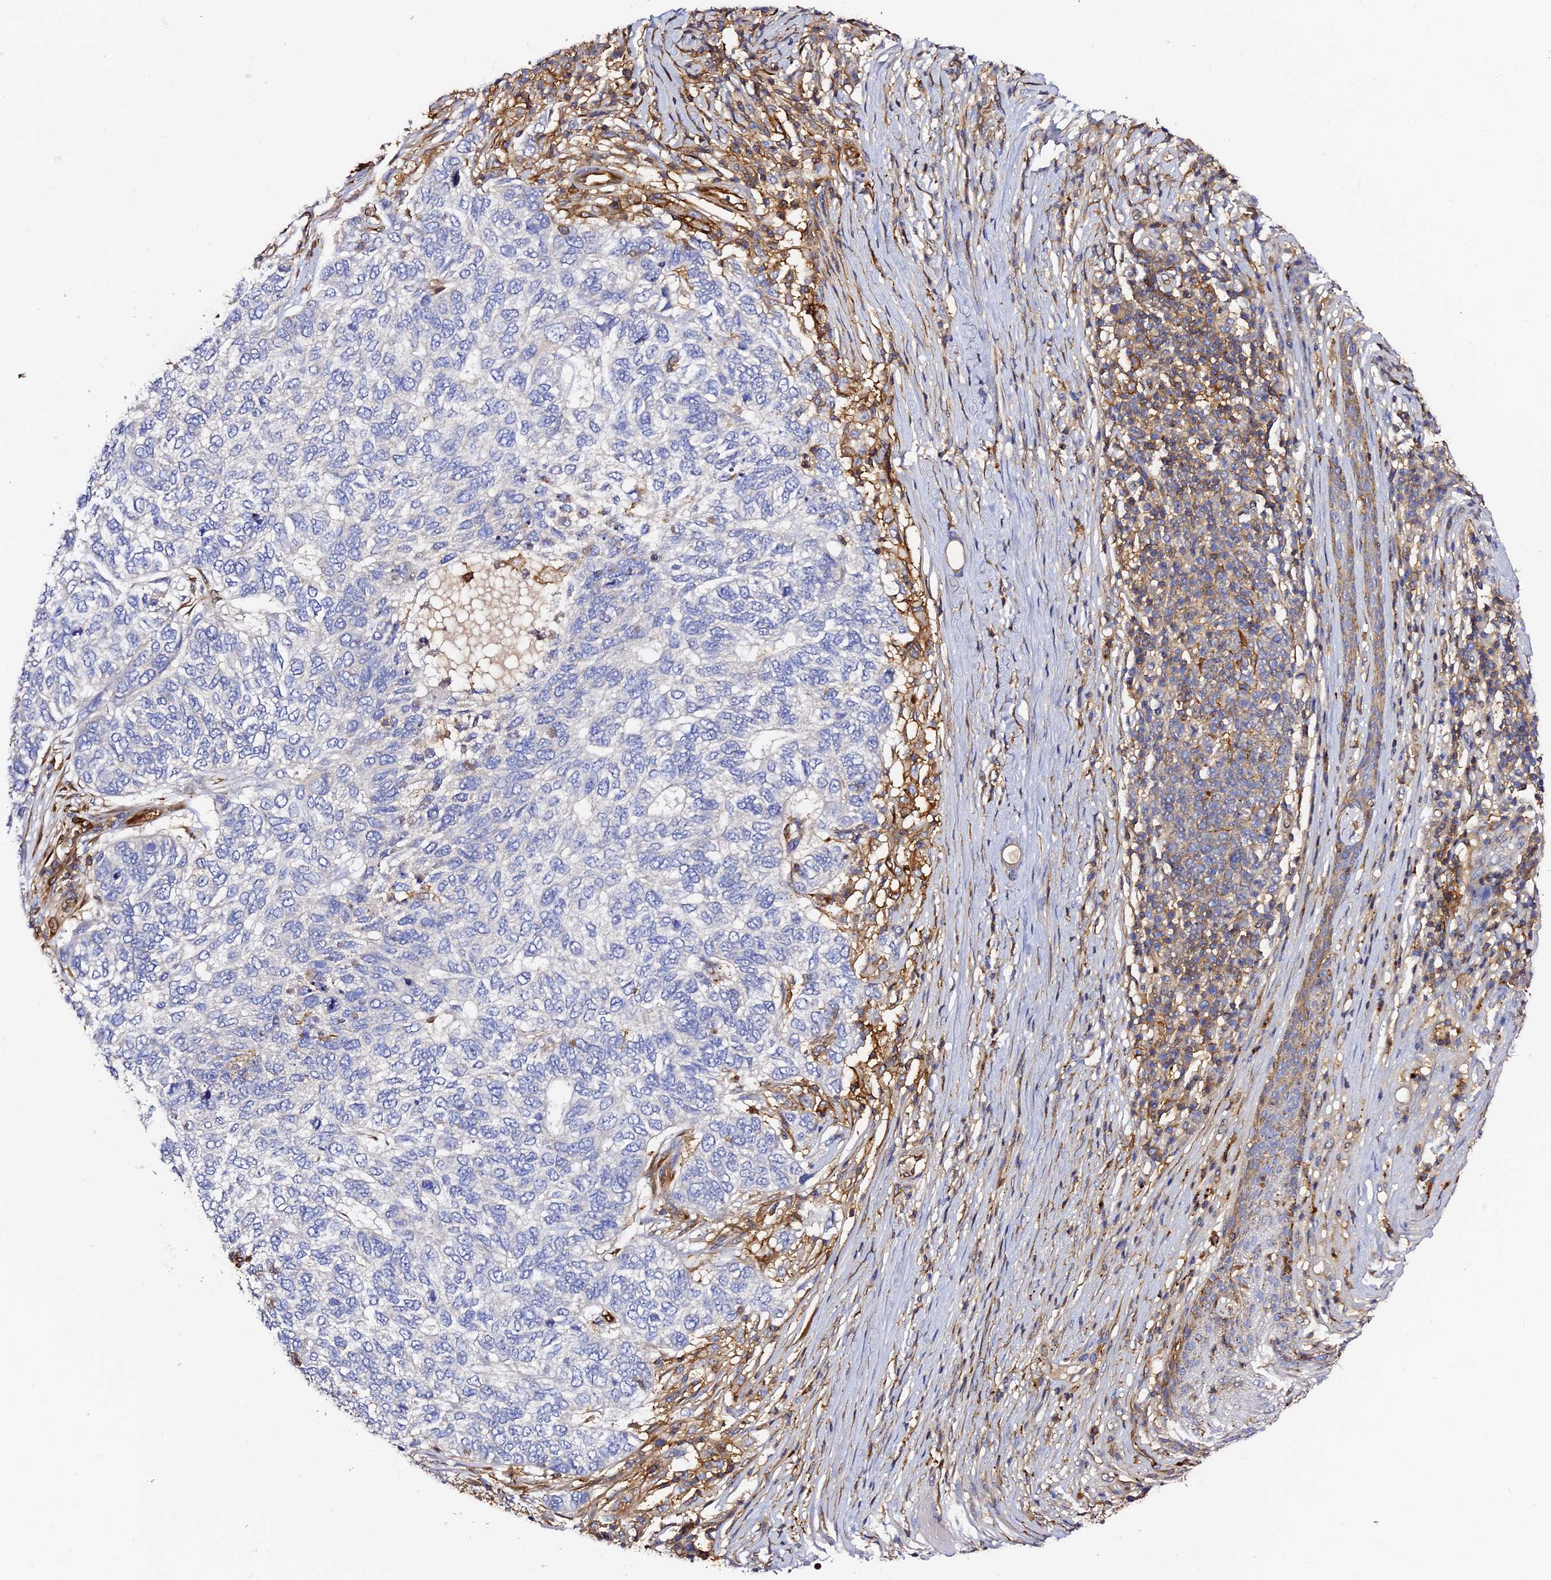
{"staining": {"intensity": "negative", "quantity": "none", "location": "none"}, "tissue": "skin cancer", "cell_type": "Tumor cells", "image_type": "cancer", "snomed": [{"axis": "morphology", "description": "Basal cell carcinoma"}, {"axis": "topography", "description": "Skin"}], "caption": "IHC photomicrograph of skin cancer (basal cell carcinoma) stained for a protein (brown), which reveals no positivity in tumor cells.", "gene": "TRPV2", "patient": {"sex": "female", "age": 65}}